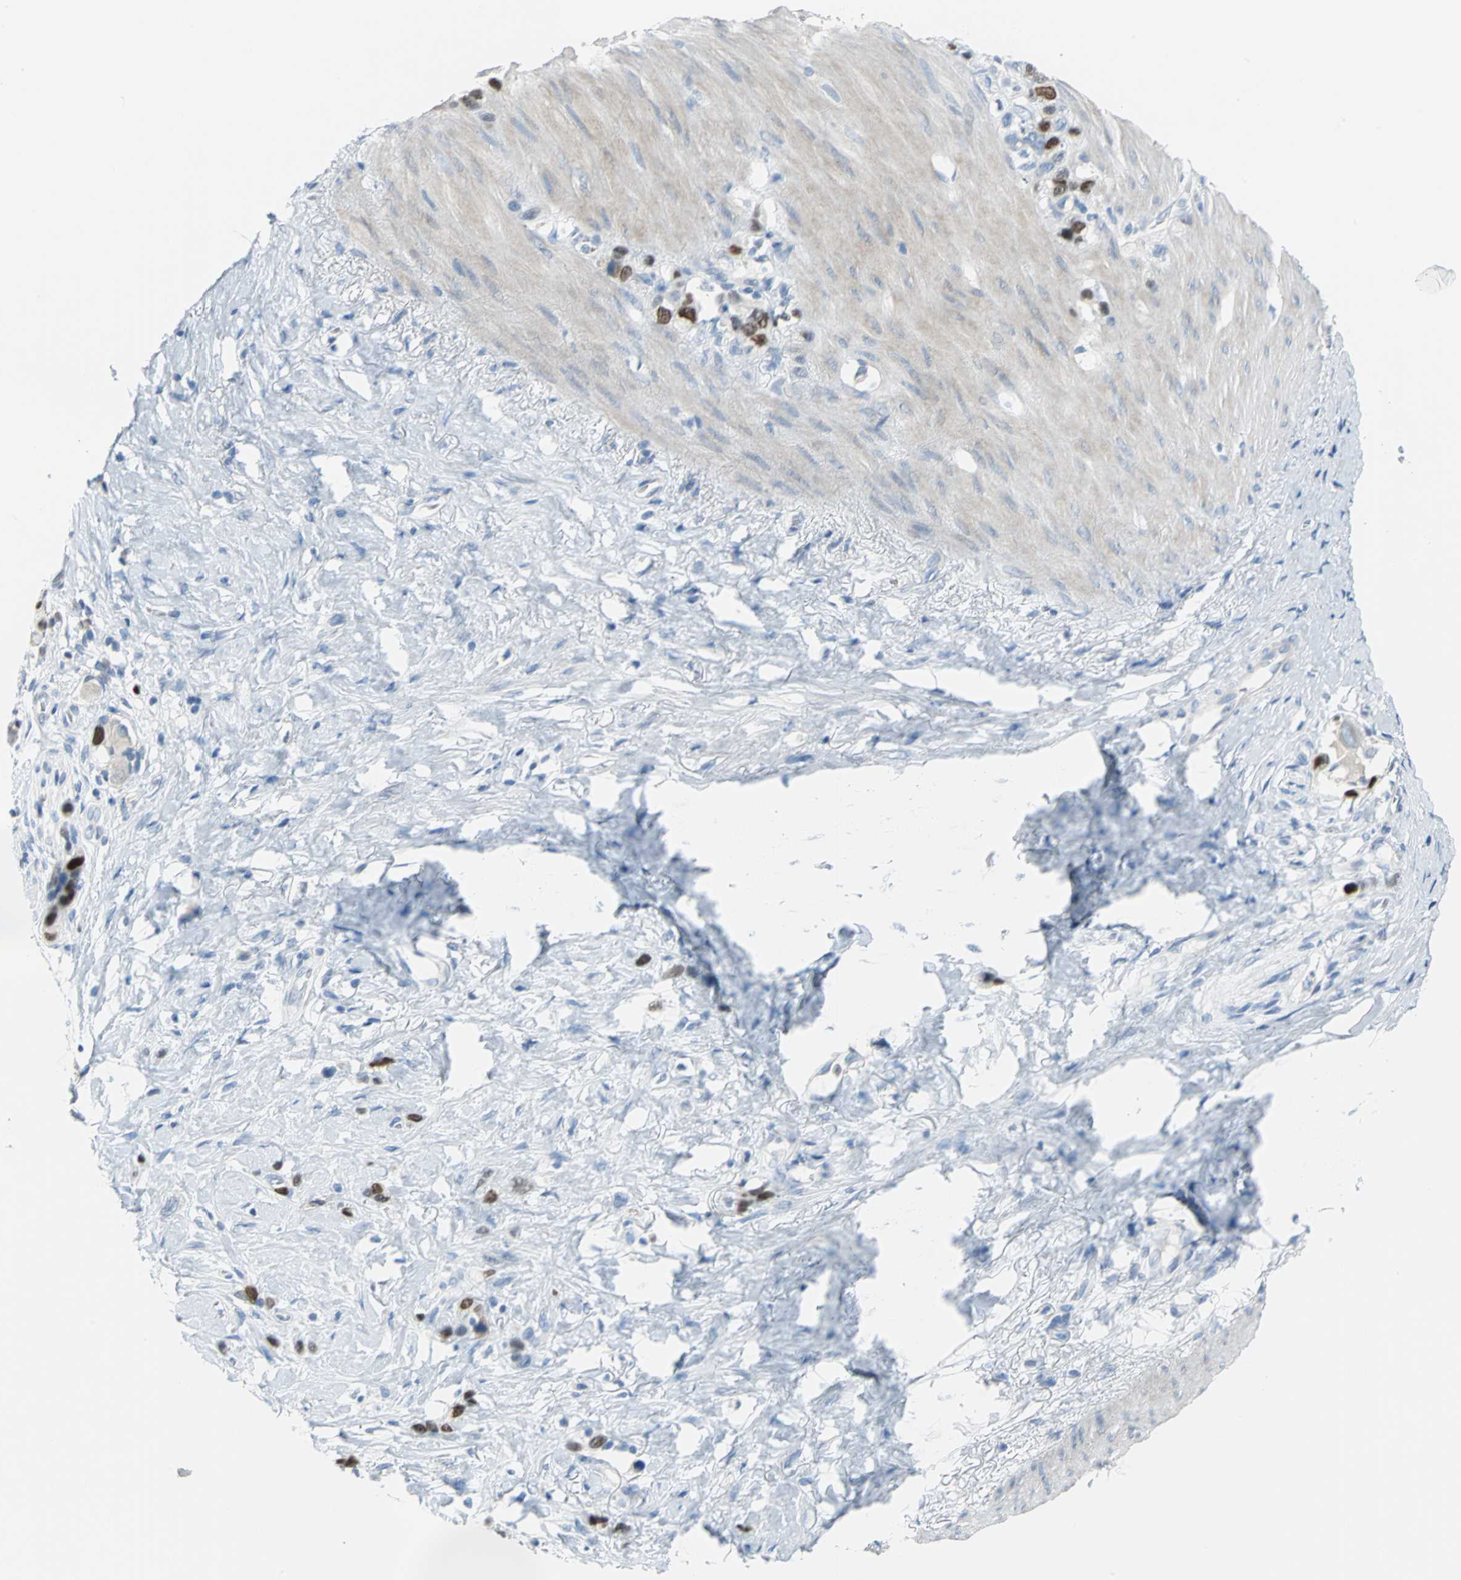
{"staining": {"intensity": "strong", "quantity": "25%-75%", "location": "nuclear"}, "tissue": "stomach cancer", "cell_type": "Tumor cells", "image_type": "cancer", "snomed": [{"axis": "morphology", "description": "Normal tissue, NOS"}, {"axis": "morphology", "description": "Adenocarcinoma, NOS"}, {"axis": "morphology", "description": "Adenocarcinoma, High grade"}, {"axis": "topography", "description": "Stomach, upper"}, {"axis": "topography", "description": "Stomach"}], "caption": "High-grade adenocarcinoma (stomach) stained for a protein displays strong nuclear positivity in tumor cells.", "gene": "MCM3", "patient": {"sex": "female", "age": 65}}